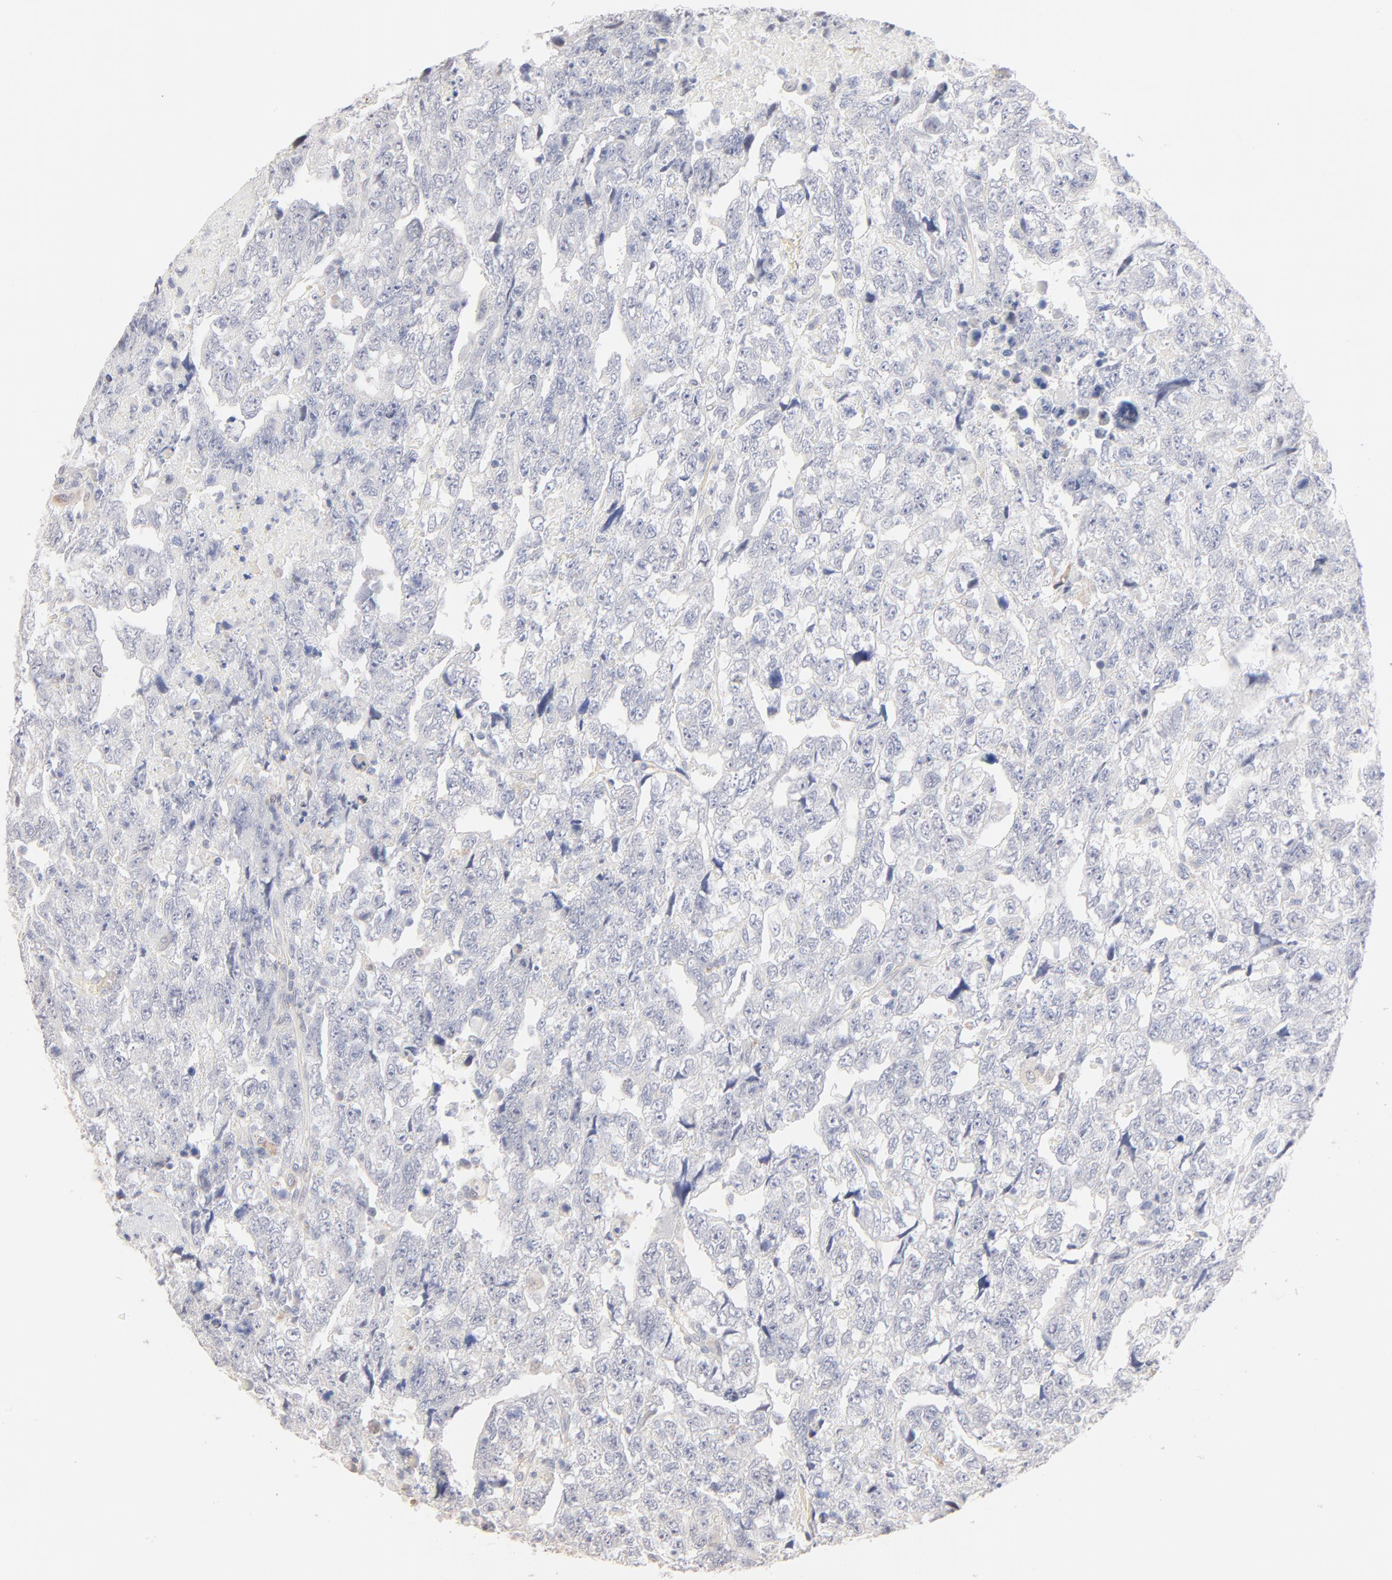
{"staining": {"intensity": "negative", "quantity": "none", "location": "none"}, "tissue": "testis cancer", "cell_type": "Tumor cells", "image_type": "cancer", "snomed": [{"axis": "morphology", "description": "Carcinoma, Embryonal, NOS"}, {"axis": "topography", "description": "Testis"}], "caption": "High power microscopy histopathology image of an IHC micrograph of testis cancer (embryonal carcinoma), revealing no significant positivity in tumor cells. (DAB (3,3'-diaminobenzidine) IHC, high magnification).", "gene": "SPTB", "patient": {"sex": "male", "age": 36}}